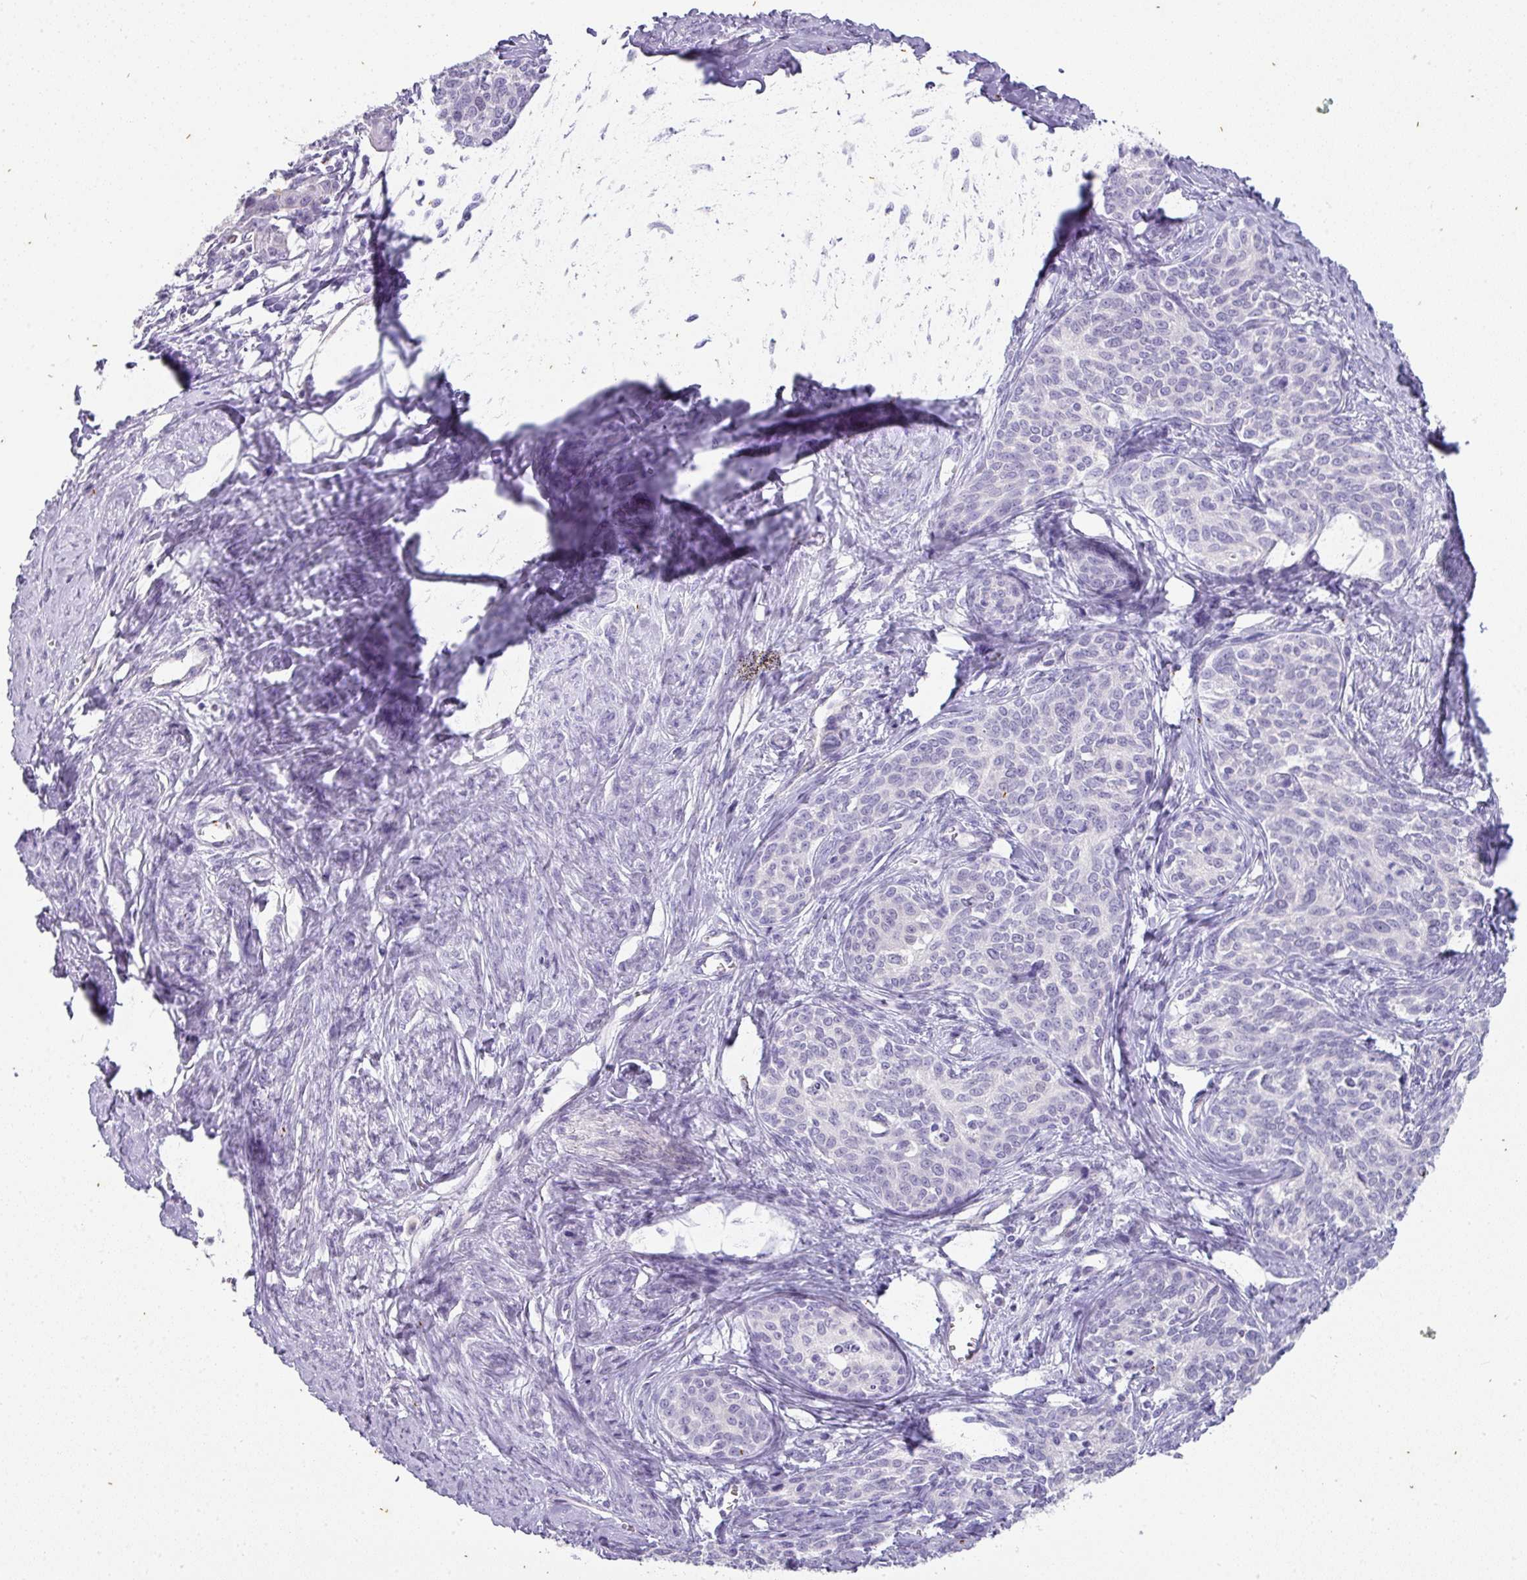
{"staining": {"intensity": "negative", "quantity": "none", "location": "none"}, "tissue": "cervical cancer", "cell_type": "Tumor cells", "image_type": "cancer", "snomed": [{"axis": "morphology", "description": "Squamous cell carcinoma, NOS"}, {"axis": "morphology", "description": "Adenocarcinoma, NOS"}, {"axis": "topography", "description": "Cervix"}], "caption": "High power microscopy image of an immunohistochemistry (IHC) micrograph of cervical cancer, revealing no significant positivity in tumor cells.", "gene": "OR52N1", "patient": {"sex": "female", "age": 52}}